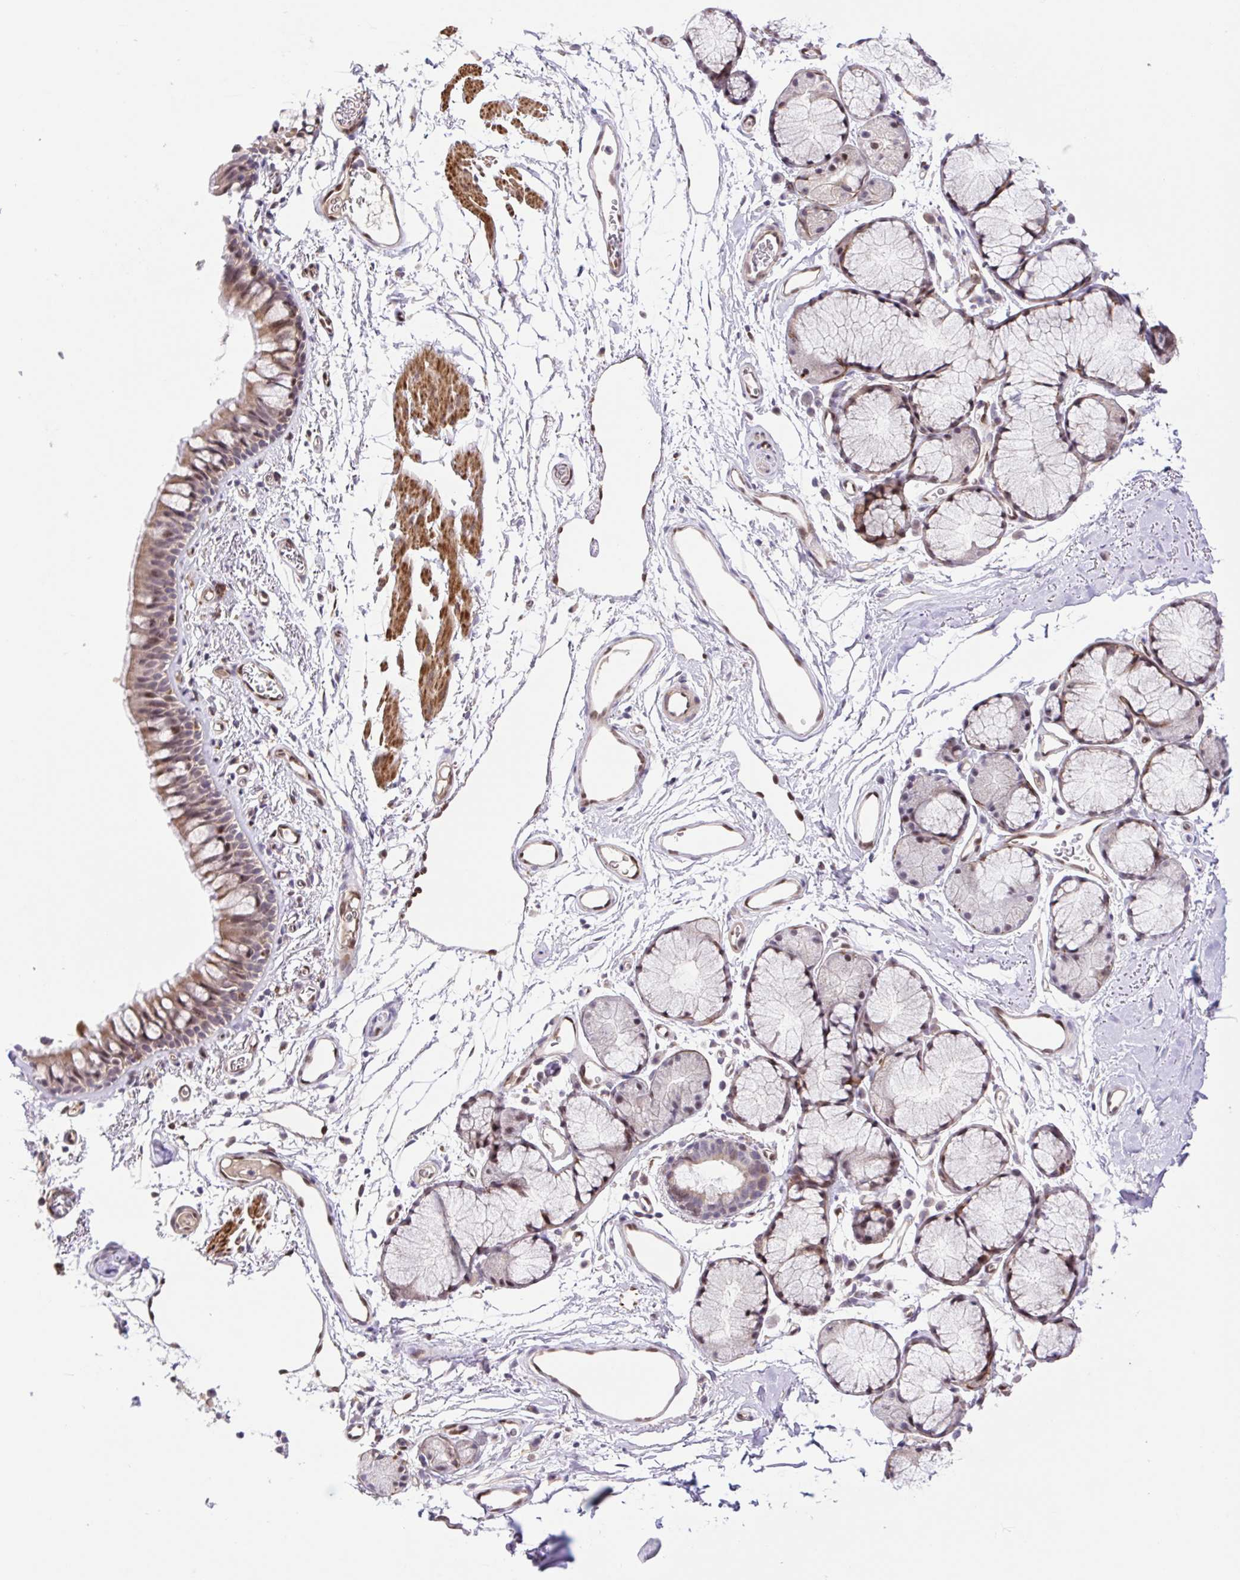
{"staining": {"intensity": "moderate", "quantity": "25%-75%", "location": "cytoplasmic/membranous,nuclear"}, "tissue": "bronchus", "cell_type": "Respiratory epithelial cells", "image_type": "normal", "snomed": [{"axis": "morphology", "description": "Normal tissue, NOS"}, {"axis": "topography", "description": "Cartilage tissue"}, {"axis": "topography", "description": "Bronchus"}], "caption": "IHC (DAB (3,3'-diaminobenzidine)) staining of benign human bronchus displays moderate cytoplasmic/membranous,nuclear protein staining in approximately 25%-75% of respiratory epithelial cells.", "gene": "ERG", "patient": {"sex": "female", "age": 79}}